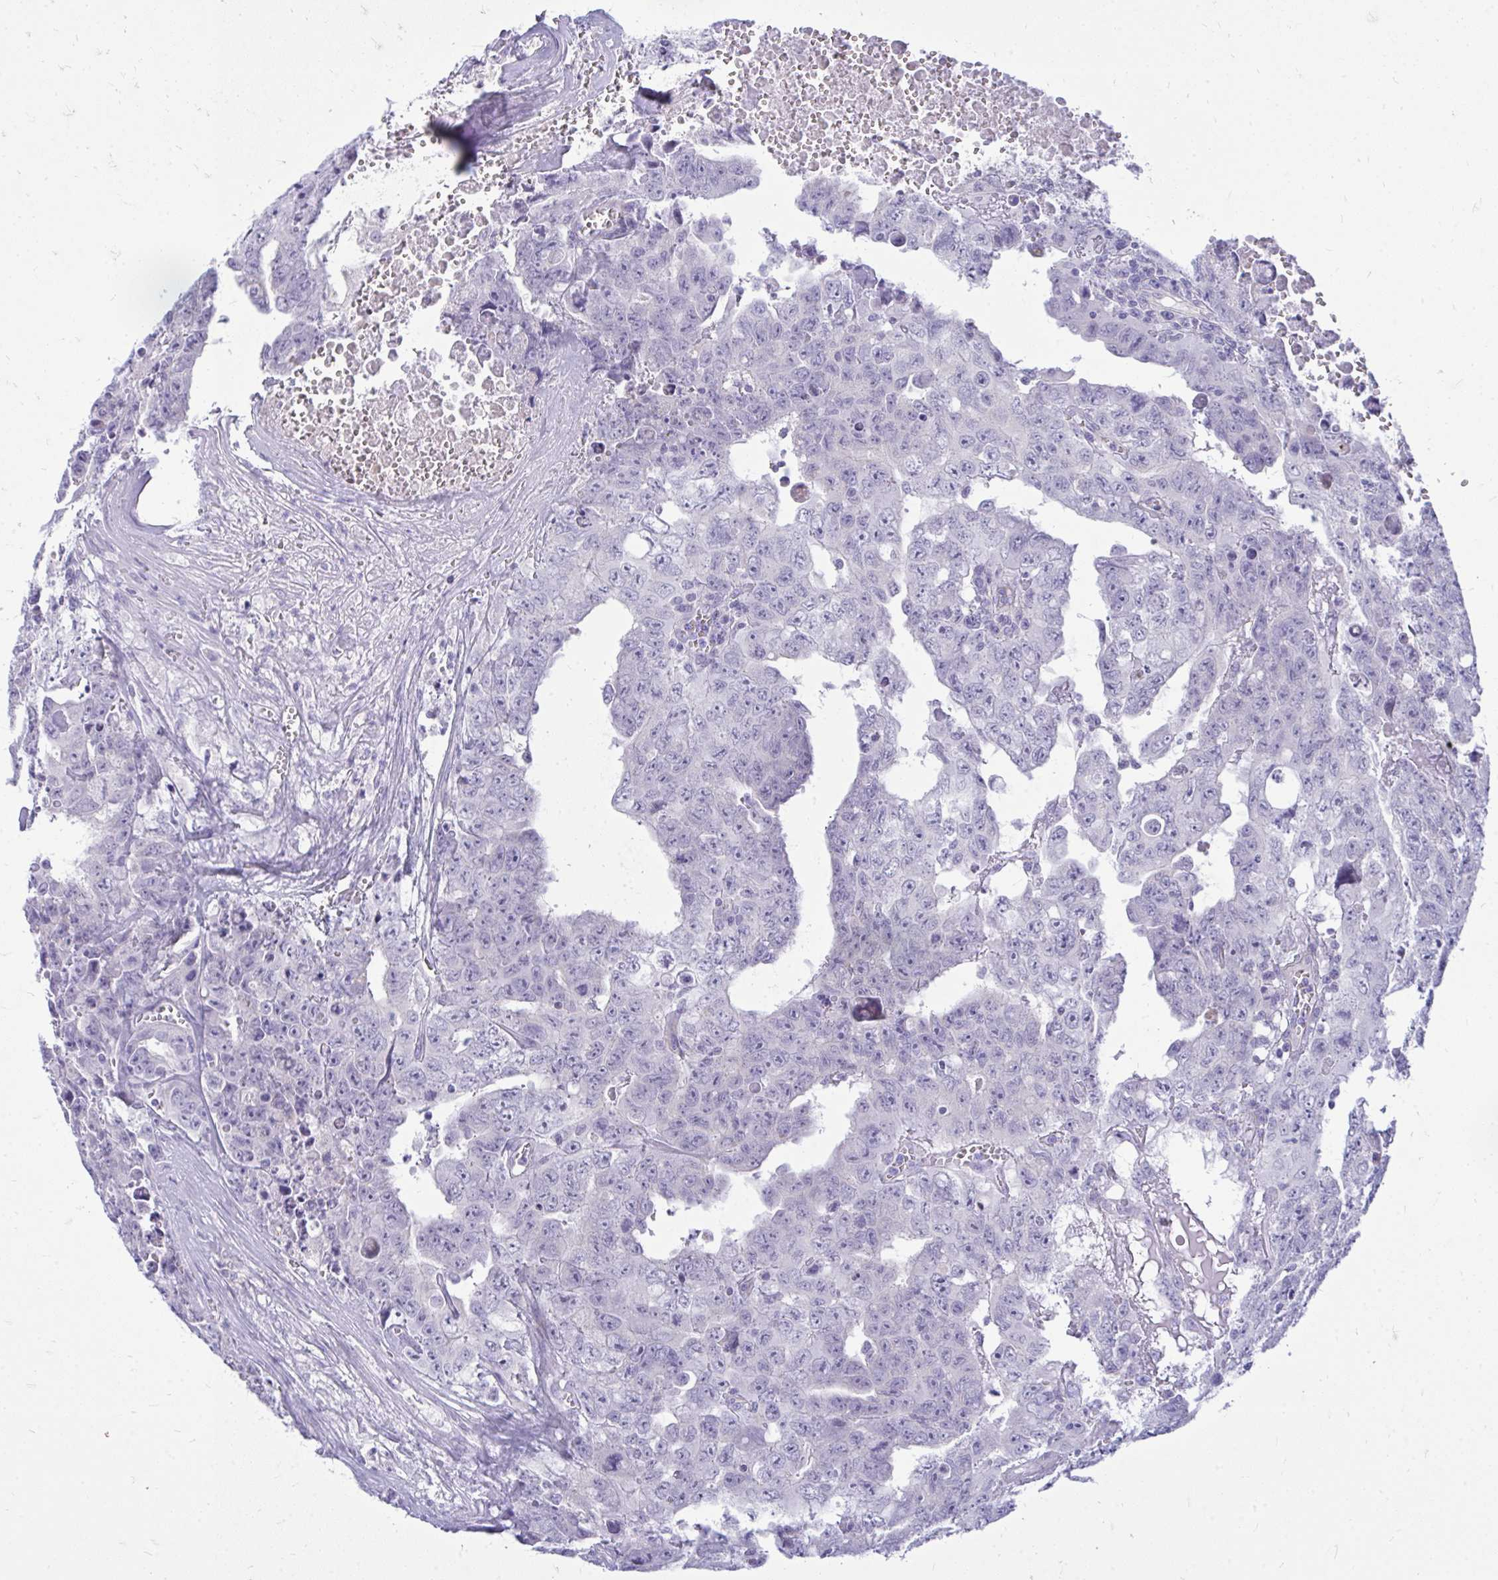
{"staining": {"intensity": "negative", "quantity": "none", "location": "none"}, "tissue": "testis cancer", "cell_type": "Tumor cells", "image_type": "cancer", "snomed": [{"axis": "morphology", "description": "Carcinoma, Embryonal, NOS"}, {"axis": "topography", "description": "Testis"}], "caption": "Tumor cells are negative for protein expression in human testis cancer.", "gene": "TSPEAR", "patient": {"sex": "male", "age": 24}}